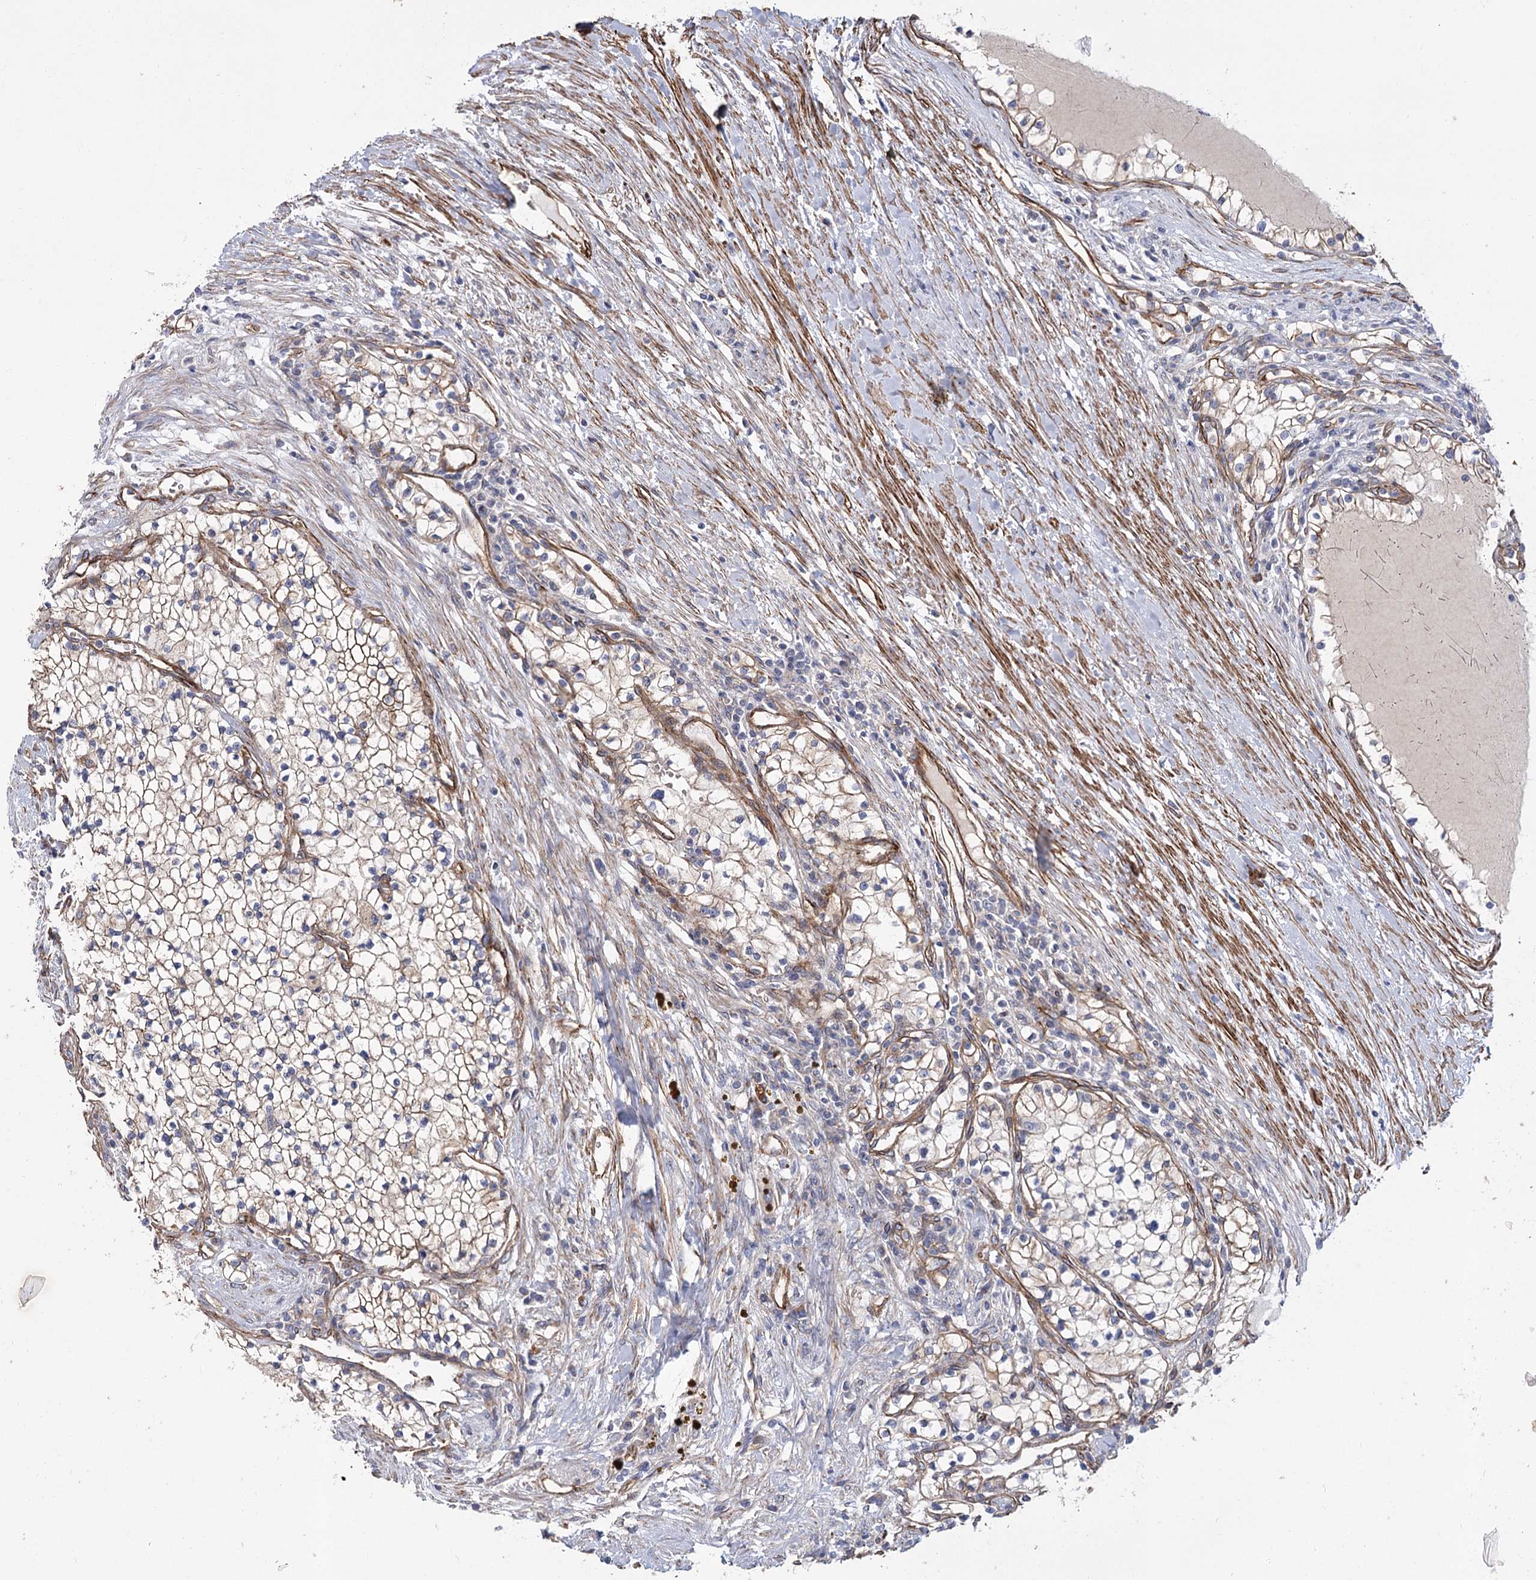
{"staining": {"intensity": "weak", "quantity": "25%-75%", "location": "cytoplasmic/membranous"}, "tissue": "renal cancer", "cell_type": "Tumor cells", "image_type": "cancer", "snomed": [{"axis": "morphology", "description": "Normal tissue, NOS"}, {"axis": "morphology", "description": "Adenocarcinoma, NOS"}, {"axis": "topography", "description": "Kidney"}], "caption": "Immunohistochemistry (DAB (3,3'-diaminobenzidine)) staining of renal cancer (adenocarcinoma) shows weak cytoplasmic/membranous protein staining in approximately 25%-75% of tumor cells. (brown staining indicates protein expression, while blue staining denotes nuclei).", "gene": "TMEM164", "patient": {"sex": "male", "age": 68}}